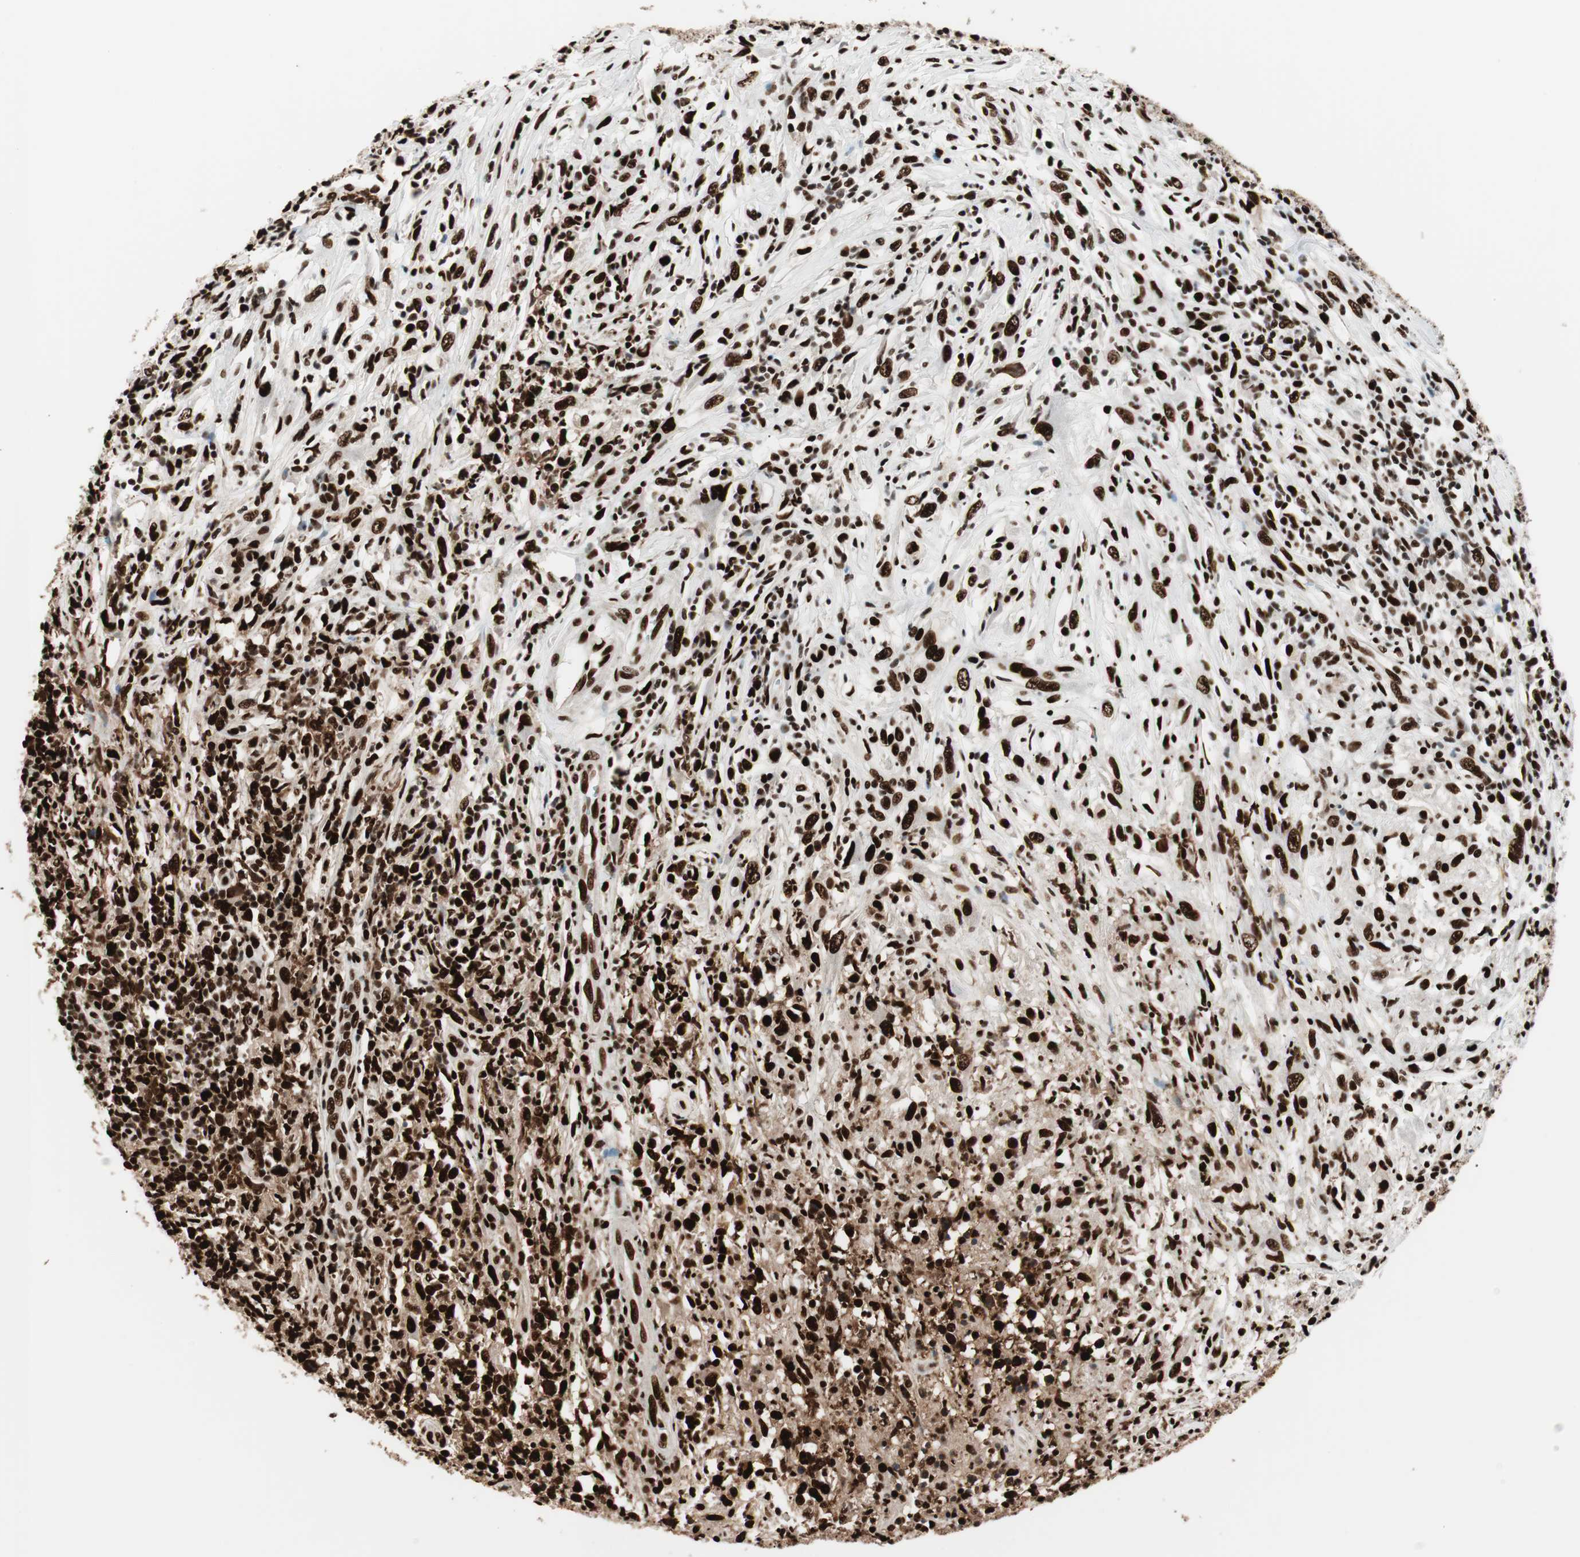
{"staining": {"intensity": "strong", "quantity": ">75%", "location": "nuclear"}, "tissue": "lymphoma", "cell_type": "Tumor cells", "image_type": "cancer", "snomed": [{"axis": "morphology", "description": "Malignant lymphoma, non-Hodgkin's type, High grade"}, {"axis": "topography", "description": "Lymph node"}], "caption": "IHC of high-grade malignant lymphoma, non-Hodgkin's type reveals high levels of strong nuclear staining in approximately >75% of tumor cells.", "gene": "PSME3", "patient": {"sex": "female", "age": 84}}